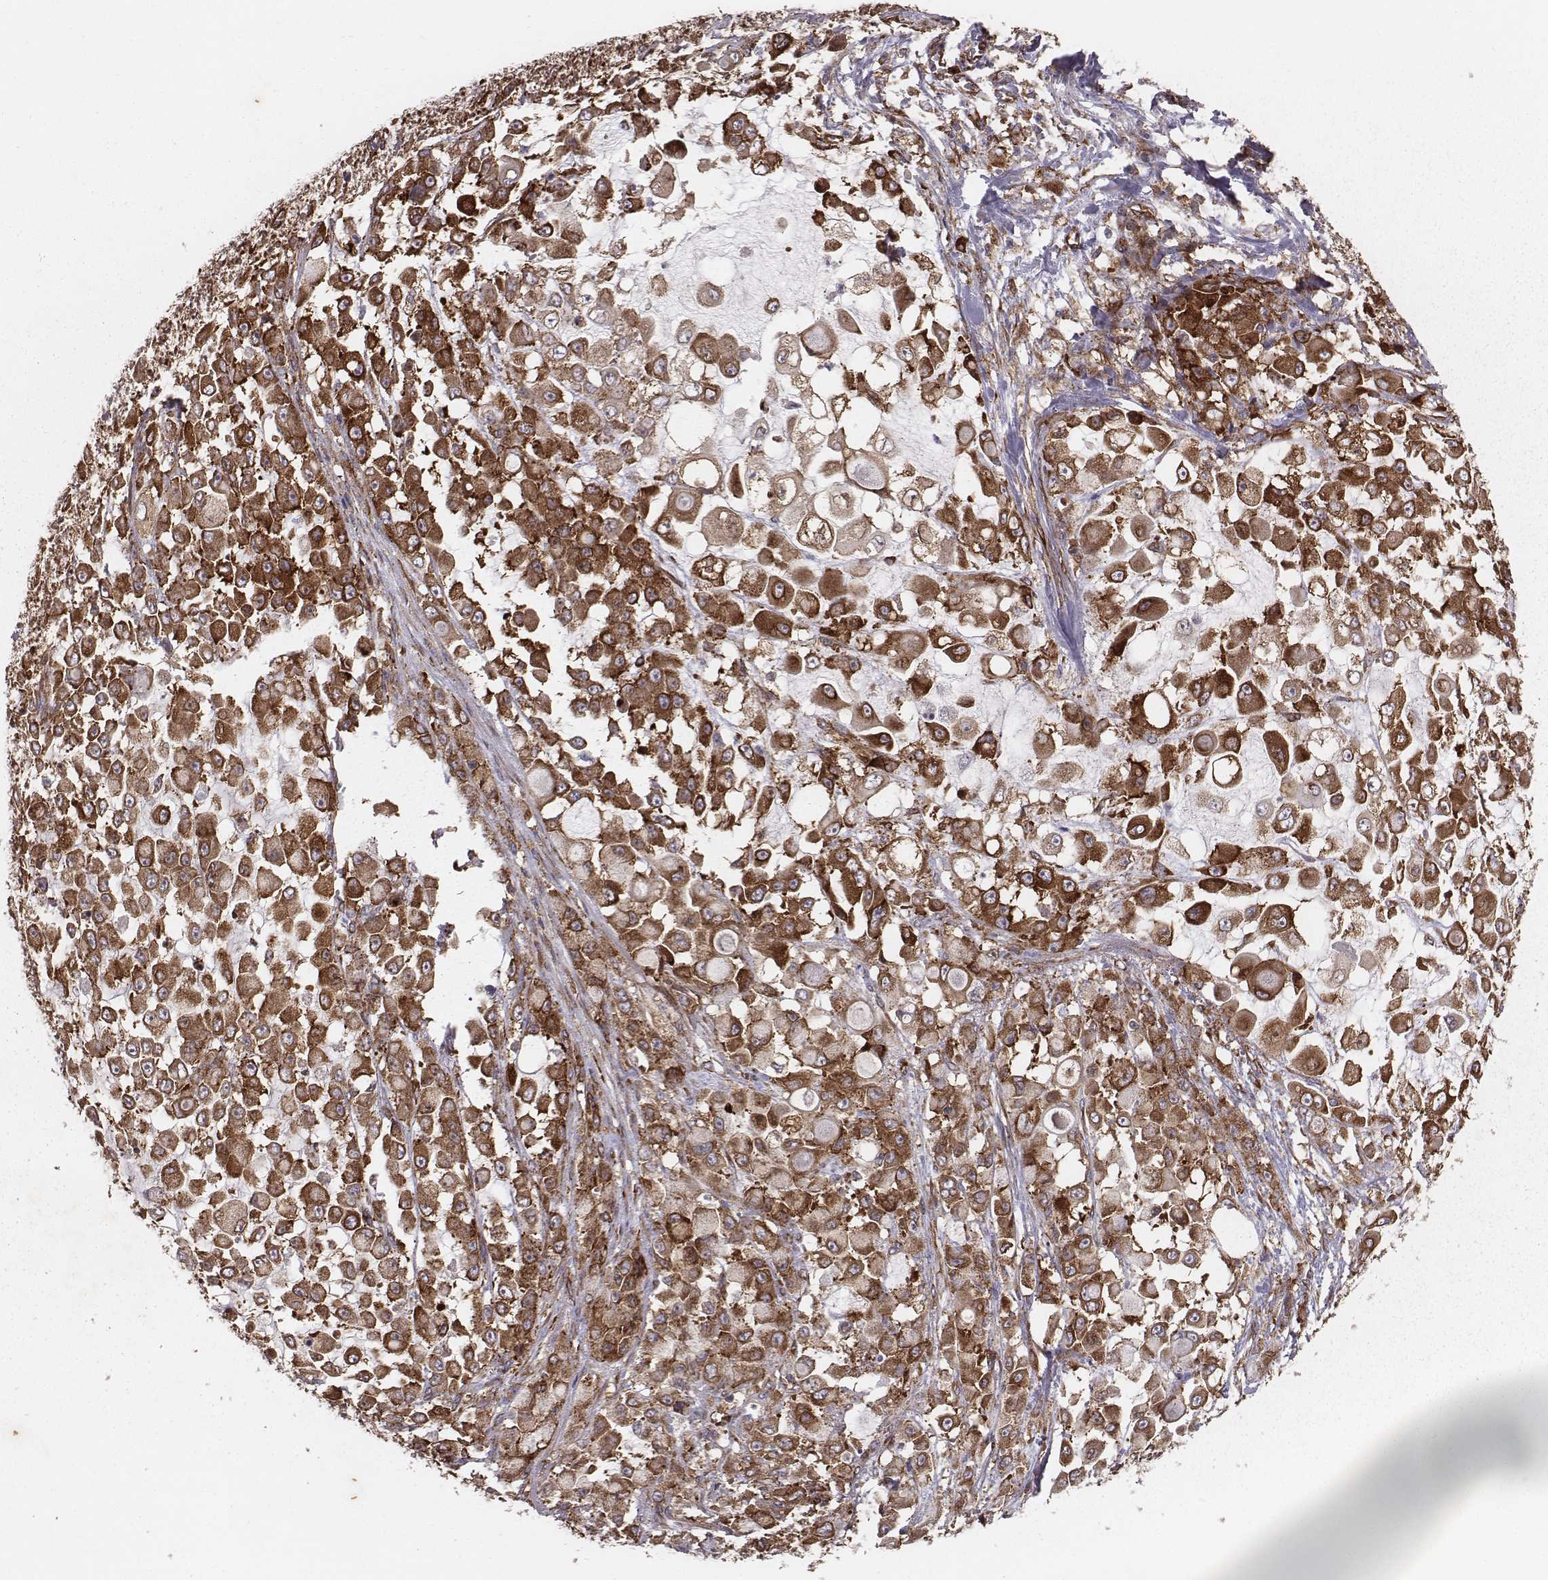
{"staining": {"intensity": "strong", "quantity": ">75%", "location": "cytoplasmic/membranous"}, "tissue": "stomach cancer", "cell_type": "Tumor cells", "image_type": "cancer", "snomed": [{"axis": "morphology", "description": "Adenocarcinoma, NOS"}, {"axis": "topography", "description": "Stomach"}], "caption": "Protein expression analysis of human adenocarcinoma (stomach) reveals strong cytoplasmic/membranous staining in about >75% of tumor cells.", "gene": "TXLNA", "patient": {"sex": "female", "age": 76}}